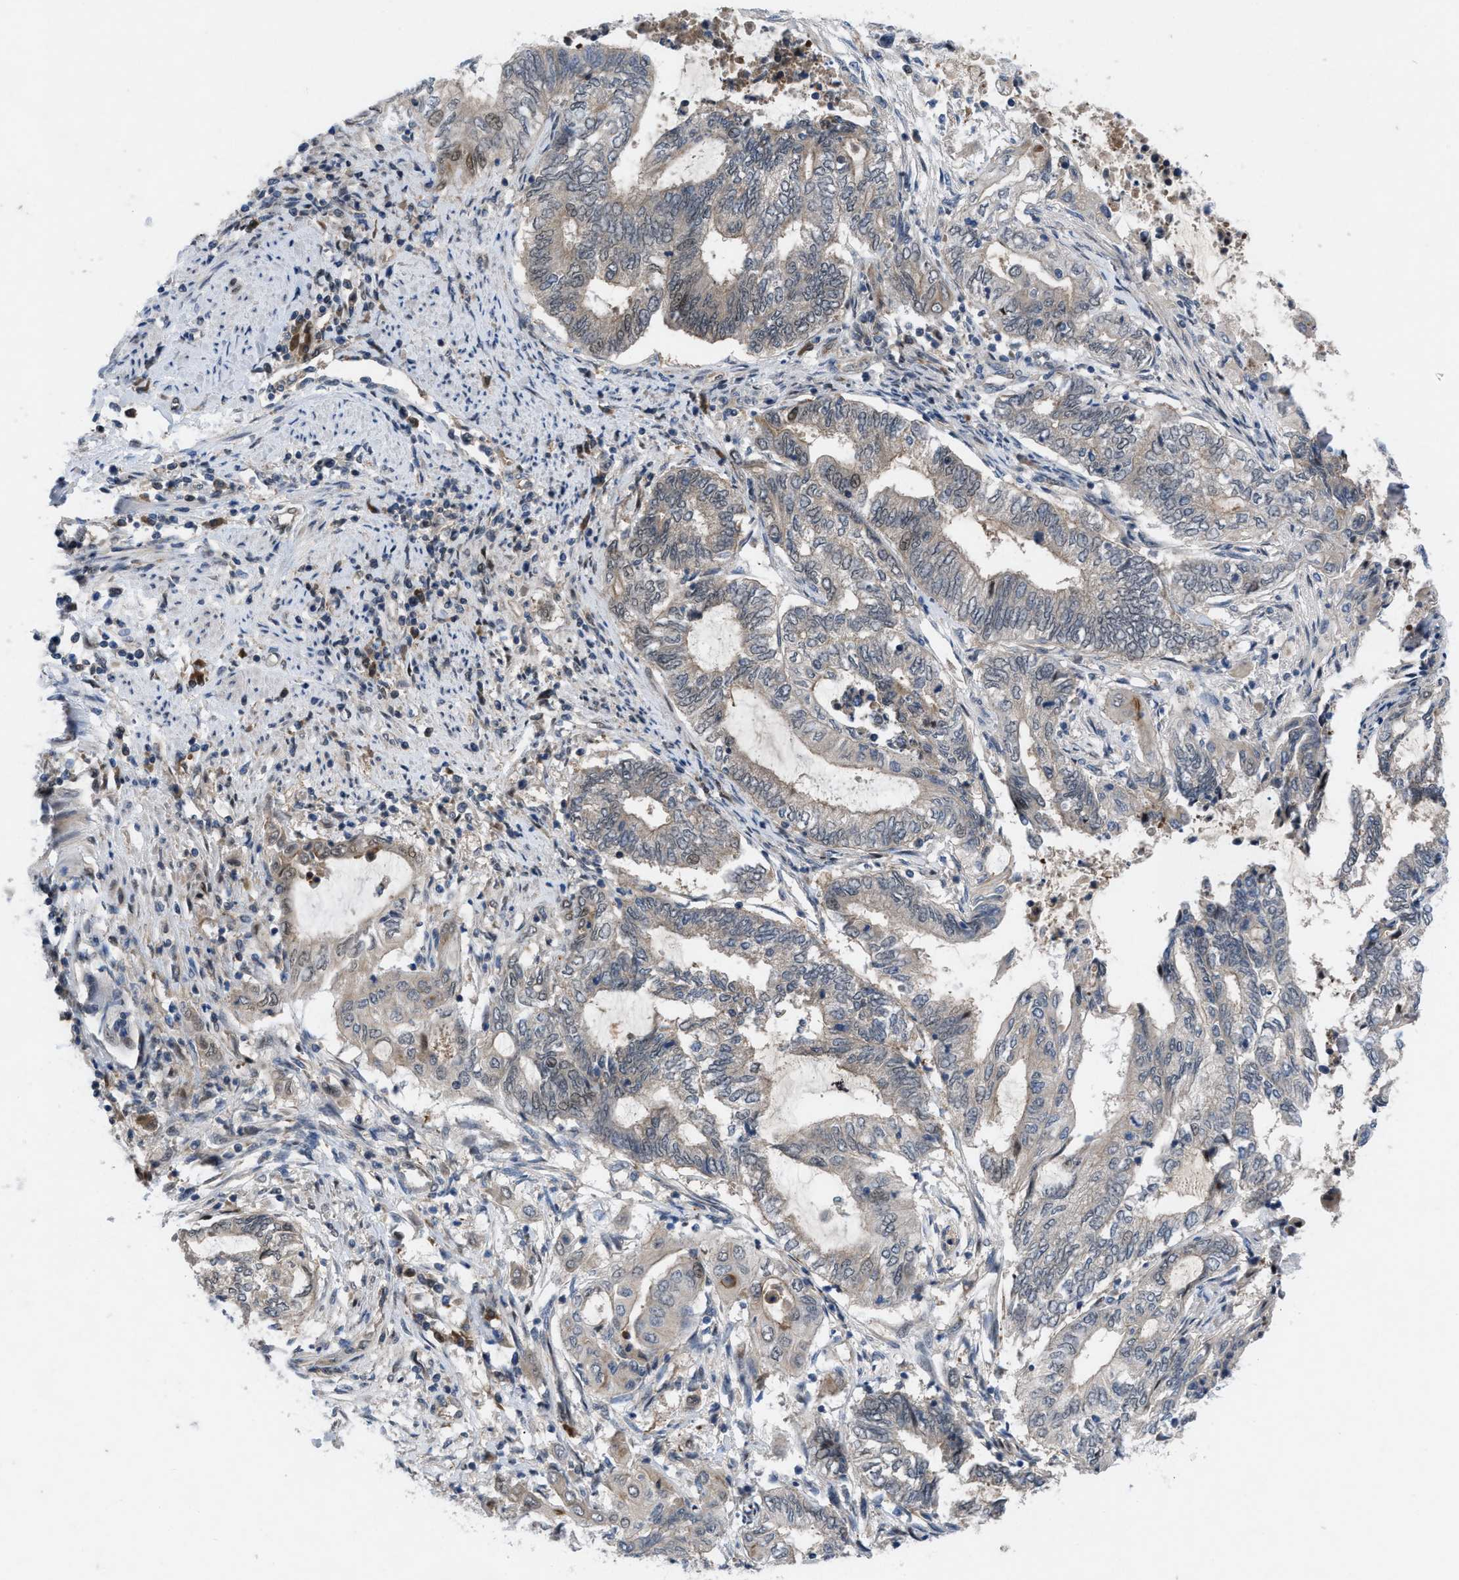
{"staining": {"intensity": "negative", "quantity": "none", "location": "none"}, "tissue": "endometrial cancer", "cell_type": "Tumor cells", "image_type": "cancer", "snomed": [{"axis": "morphology", "description": "Adenocarcinoma, NOS"}, {"axis": "topography", "description": "Uterus"}, {"axis": "topography", "description": "Endometrium"}], "caption": "Tumor cells show no significant protein expression in endometrial adenocarcinoma.", "gene": "IL17RE", "patient": {"sex": "female", "age": 70}}